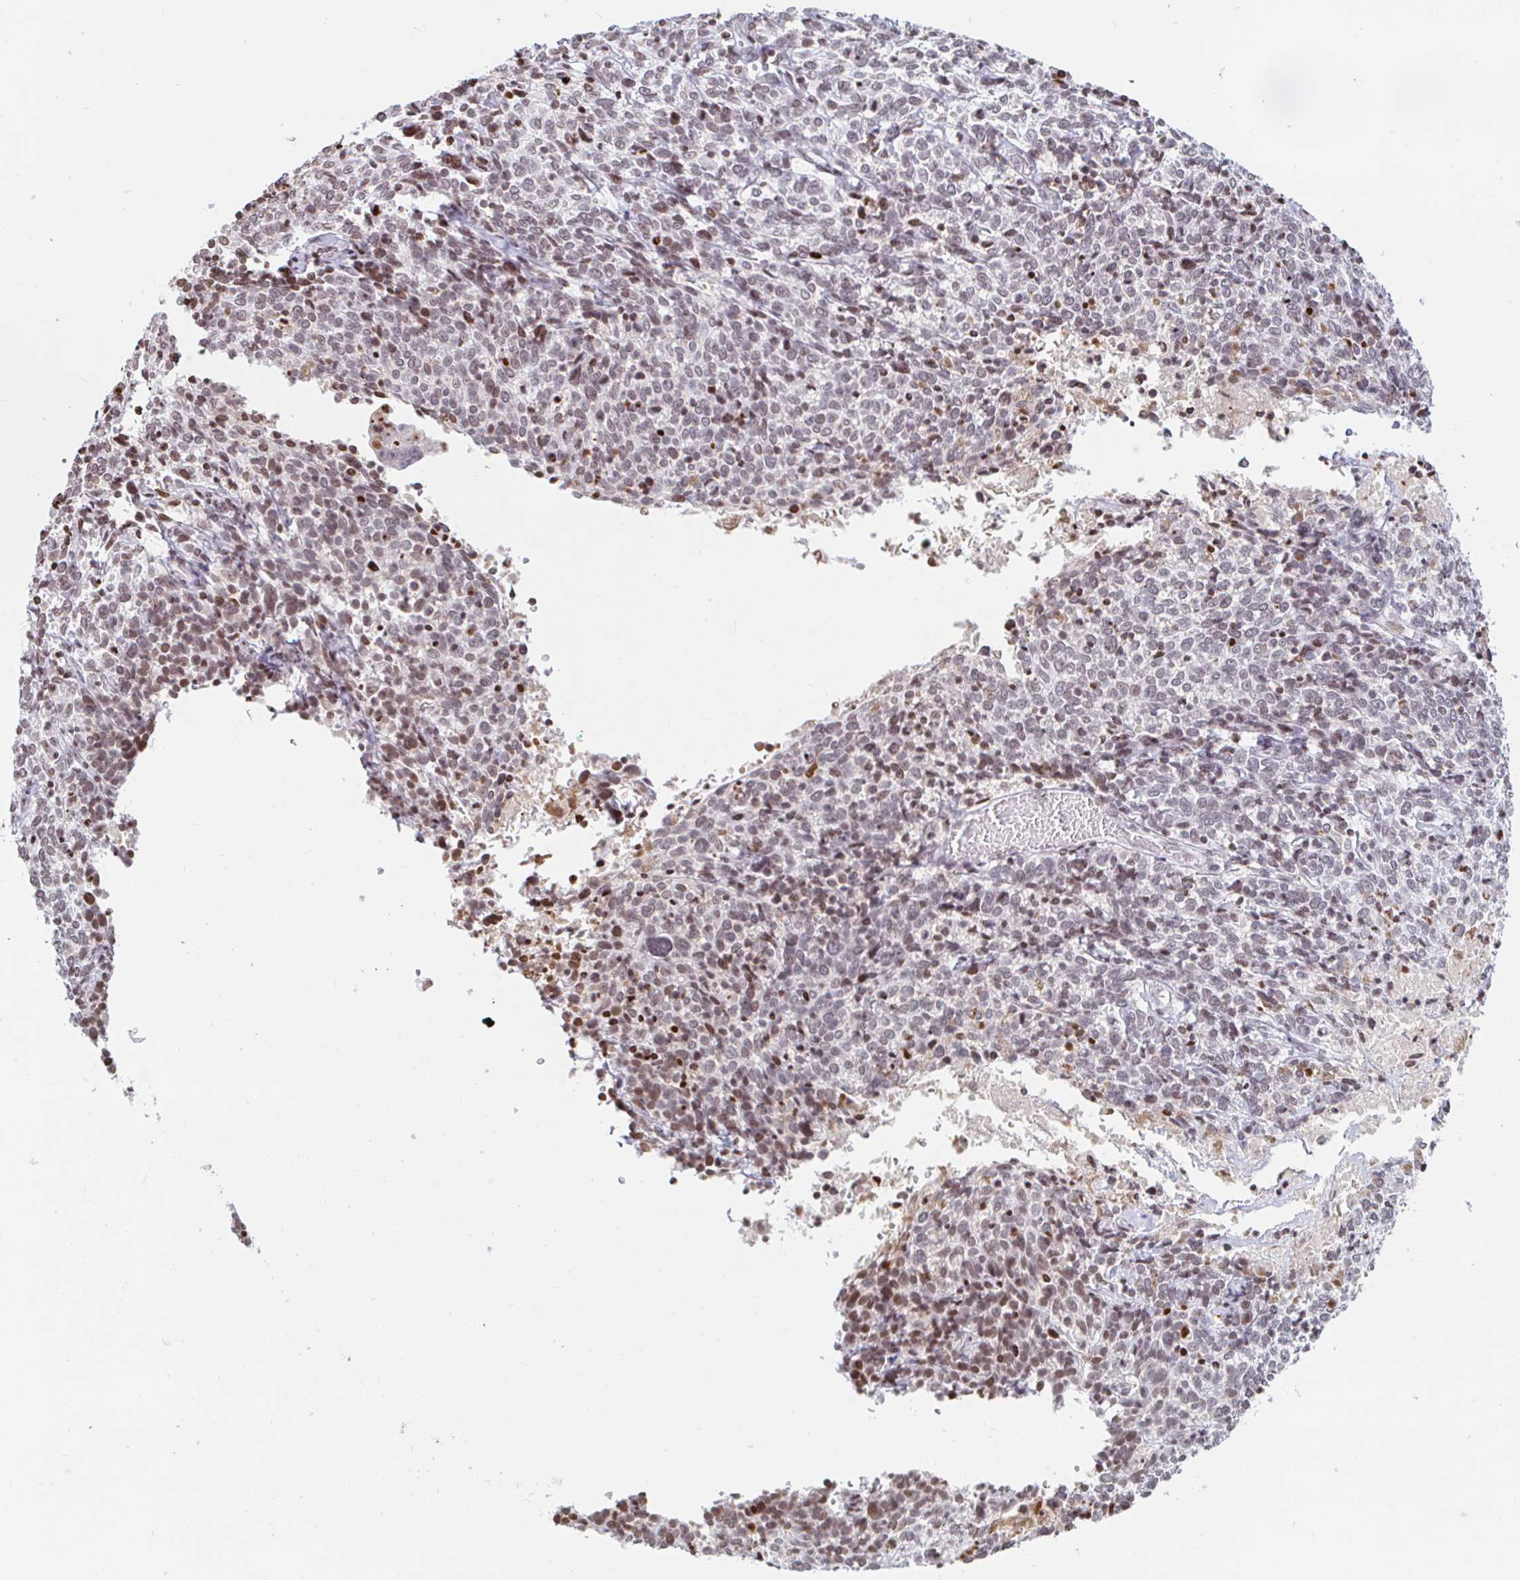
{"staining": {"intensity": "moderate", "quantity": "<25%", "location": "nuclear"}, "tissue": "cervical cancer", "cell_type": "Tumor cells", "image_type": "cancer", "snomed": [{"axis": "morphology", "description": "Squamous cell carcinoma, NOS"}, {"axis": "topography", "description": "Cervix"}], "caption": "Immunohistochemical staining of human squamous cell carcinoma (cervical) shows low levels of moderate nuclear positivity in approximately <25% of tumor cells.", "gene": "HOXC10", "patient": {"sex": "female", "age": 46}}